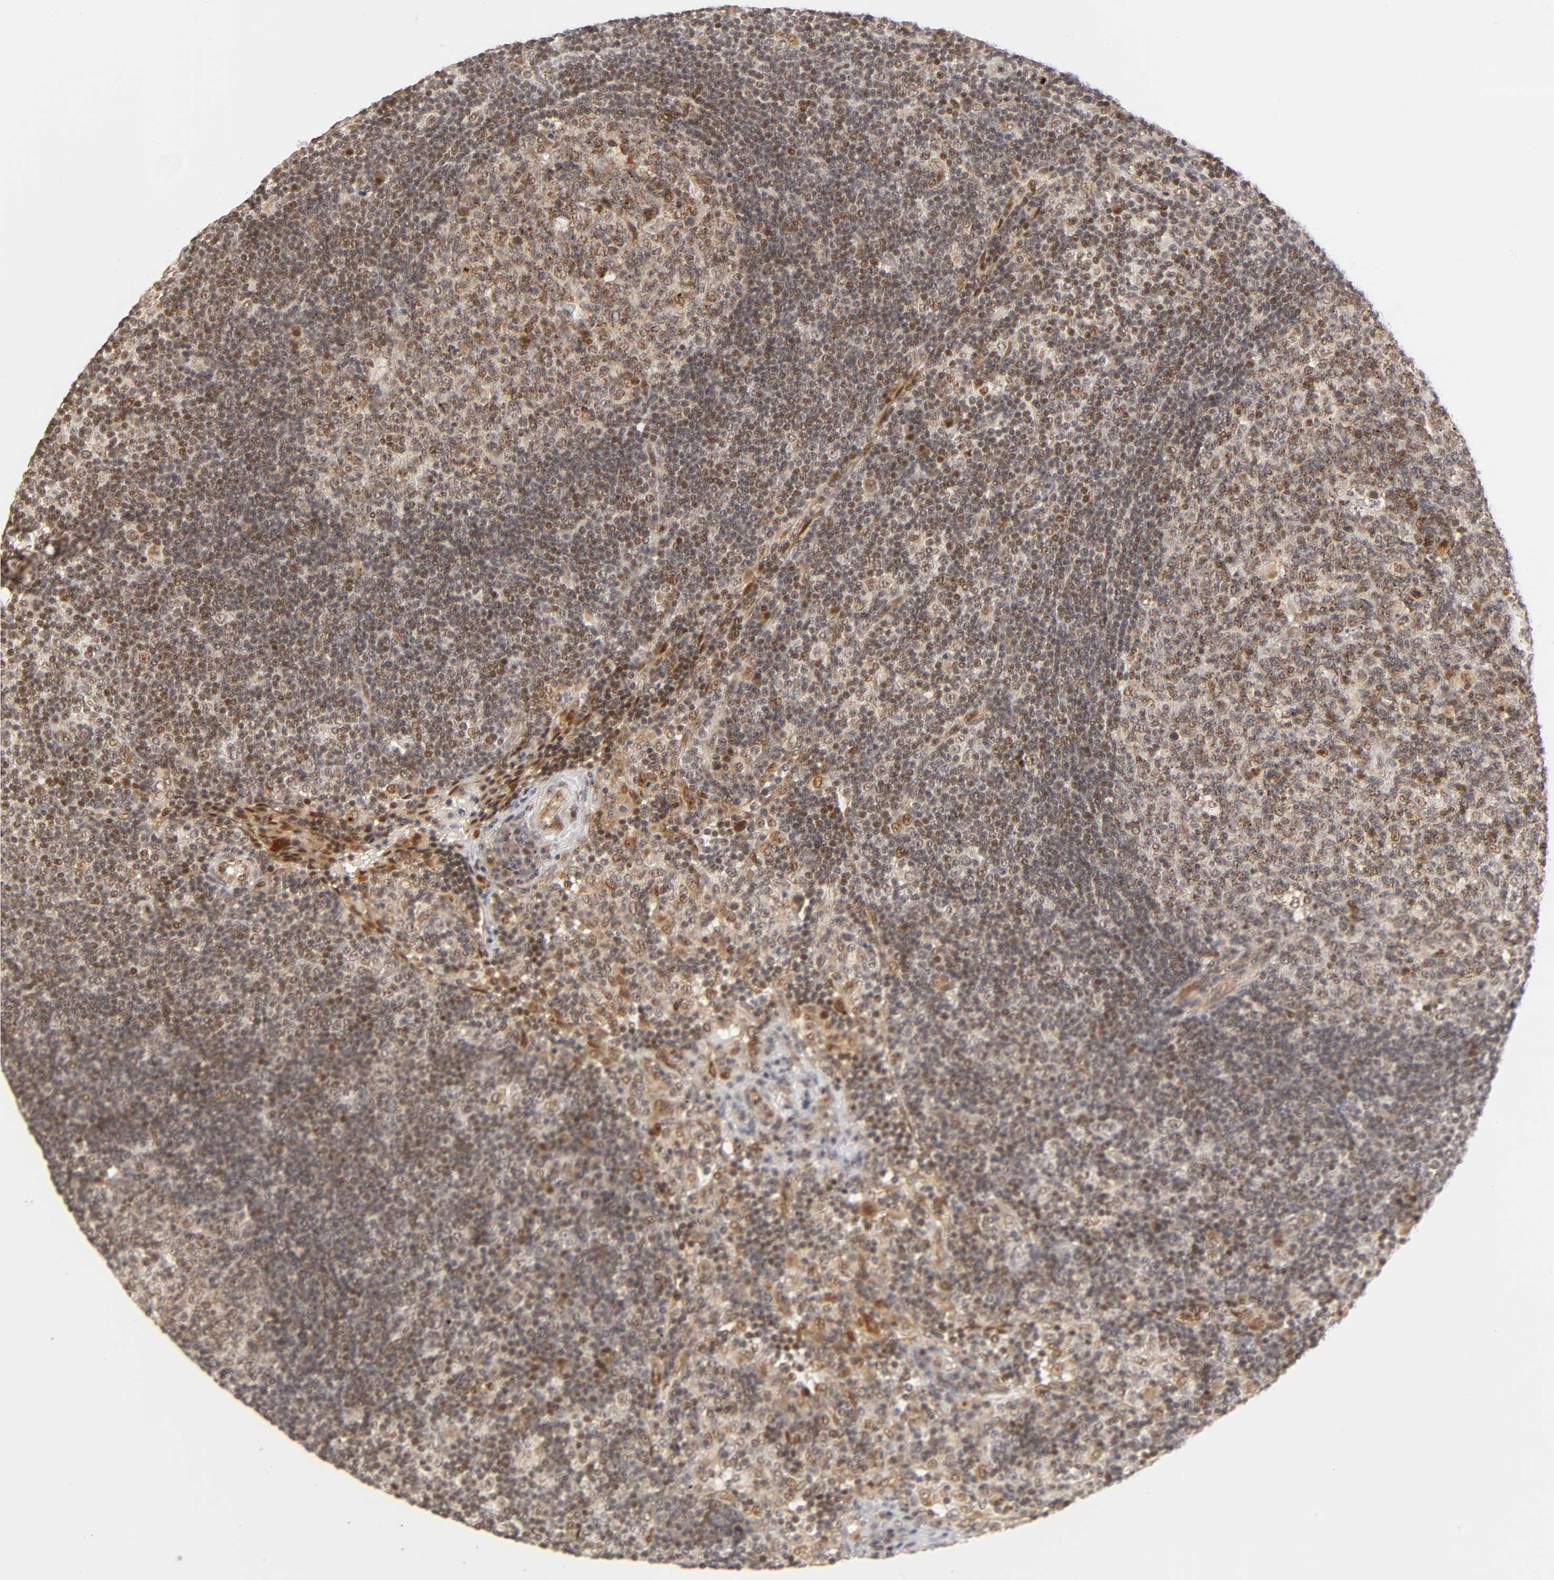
{"staining": {"intensity": "weak", "quantity": "25%-75%", "location": "cytoplasmic/membranous,nuclear"}, "tissue": "lymph node", "cell_type": "Germinal center cells", "image_type": "normal", "snomed": [{"axis": "morphology", "description": "Normal tissue, NOS"}, {"axis": "morphology", "description": "Squamous cell carcinoma, metastatic, NOS"}, {"axis": "topography", "description": "Lymph node"}], "caption": "Protein expression by immunohistochemistry demonstrates weak cytoplasmic/membranous,nuclear staining in about 25%-75% of germinal center cells in benign lymph node.", "gene": "TAF10", "patient": {"sex": "female", "age": 53}}